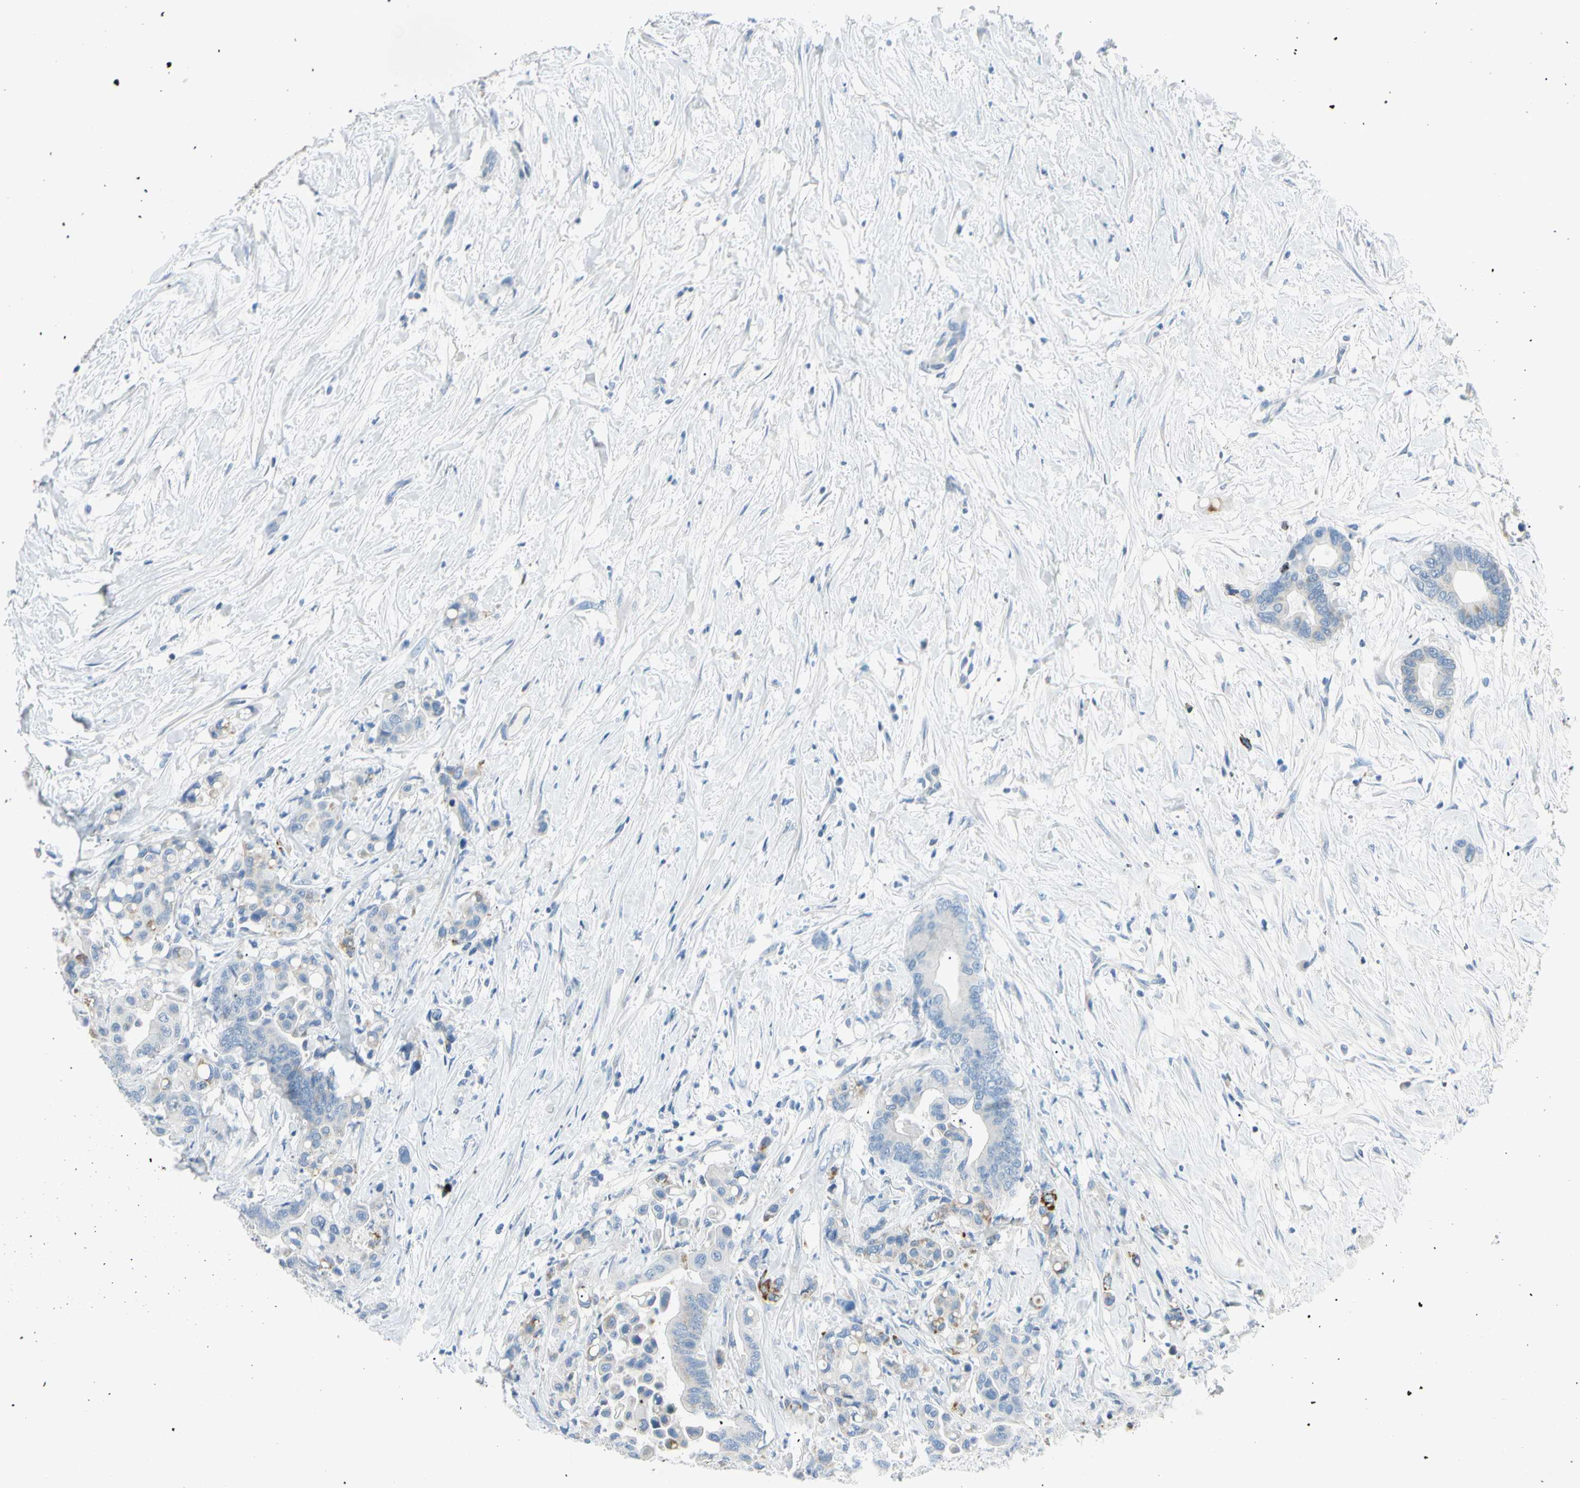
{"staining": {"intensity": "negative", "quantity": "none", "location": "none"}, "tissue": "colorectal cancer", "cell_type": "Tumor cells", "image_type": "cancer", "snomed": [{"axis": "morphology", "description": "Normal tissue, NOS"}, {"axis": "morphology", "description": "Adenocarcinoma, NOS"}, {"axis": "topography", "description": "Colon"}], "caption": "Immunohistochemistry (IHC) micrograph of human colorectal cancer (adenocarcinoma) stained for a protein (brown), which demonstrates no expression in tumor cells.", "gene": "SLC6A15", "patient": {"sex": "male", "age": 82}}